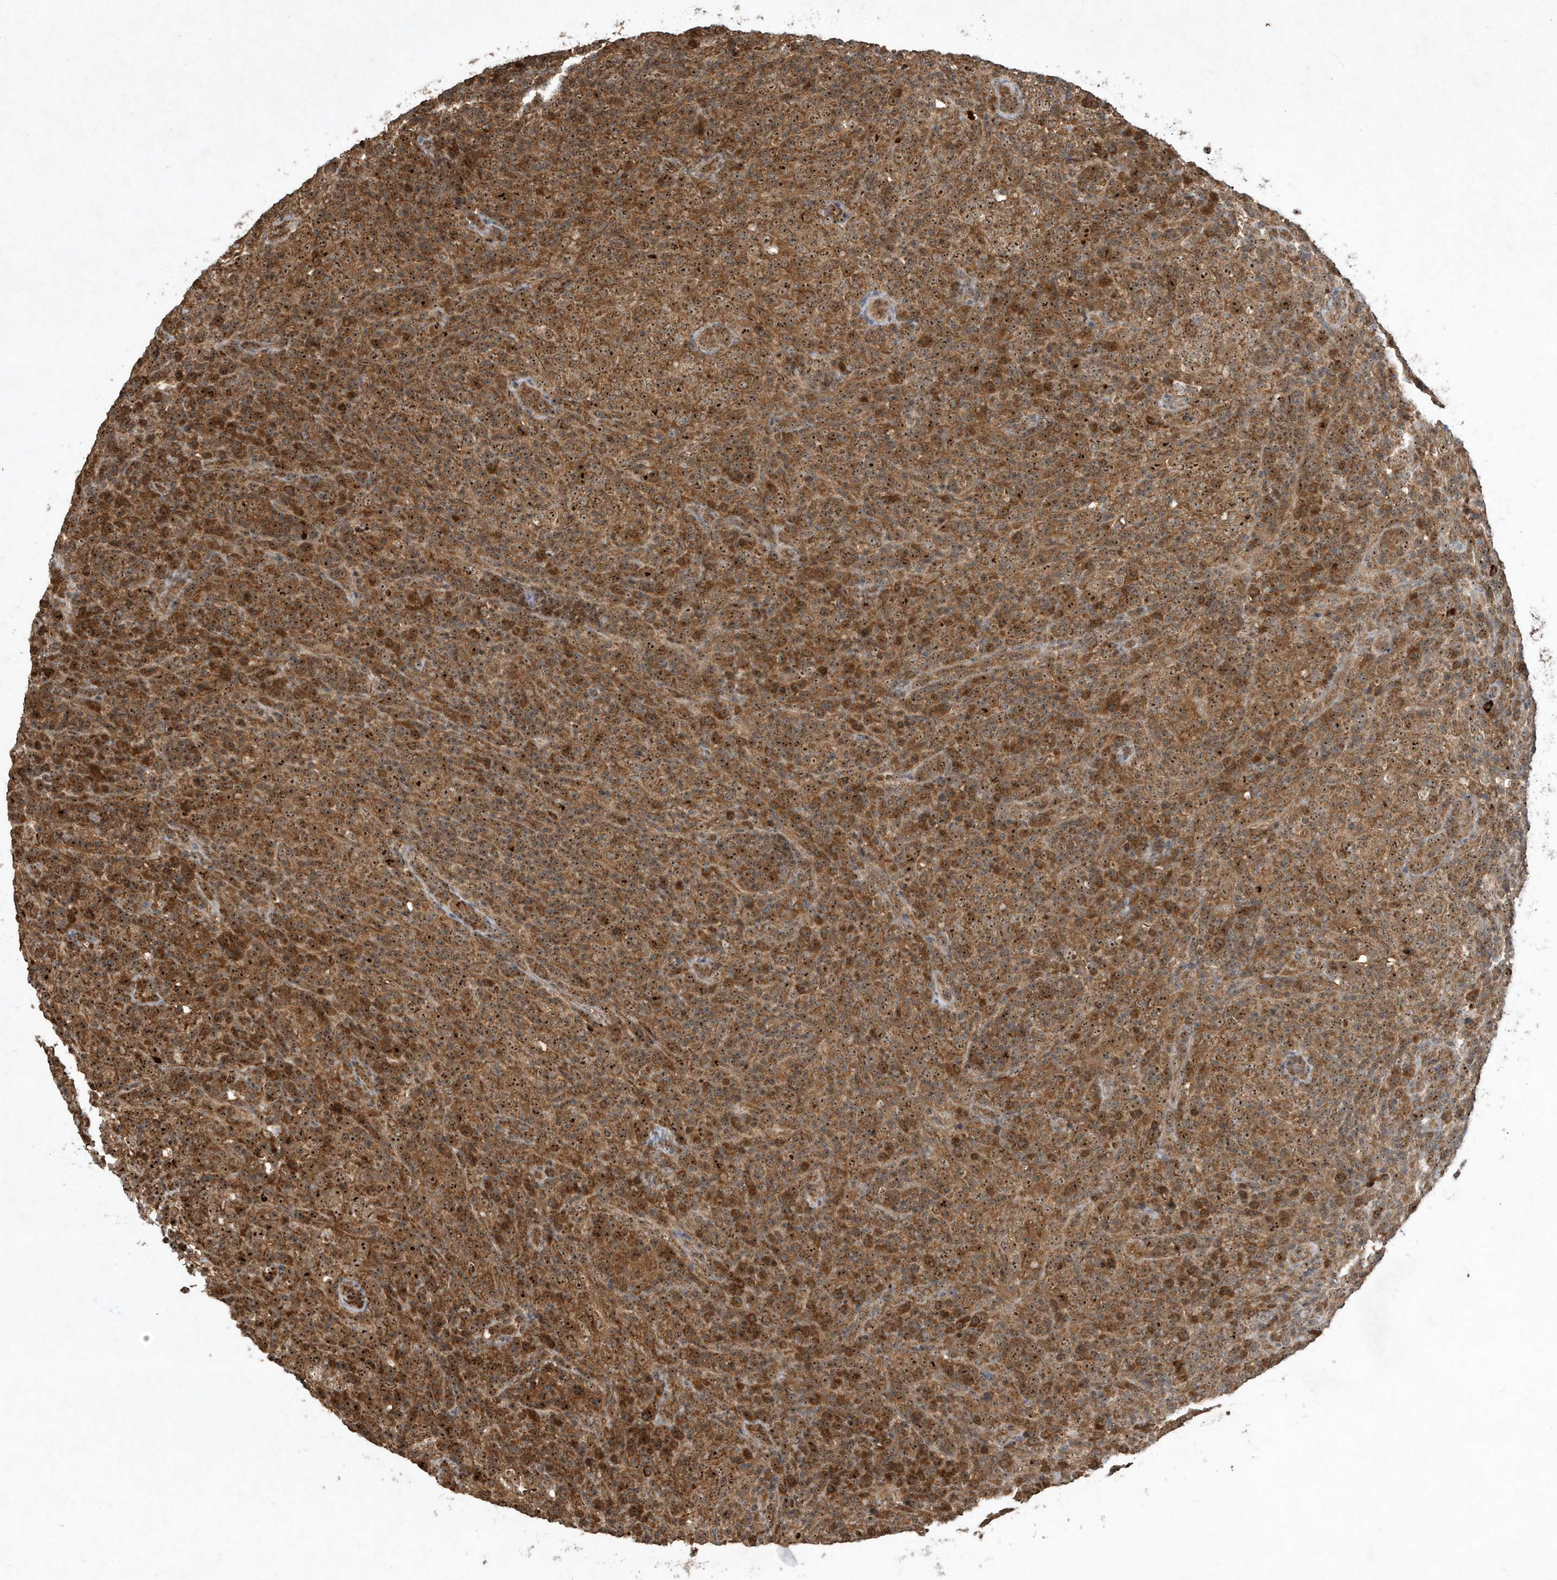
{"staining": {"intensity": "strong", "quantity": ">75%", "location": "cytoplasmic/membranous,nuclear"}, "tissue": "lymphoma", "cell_type": "Tumor cells", "image_type": "cancer", "snomed": [{"axis": "morphology", "description": "Malignant lymphoma, non-Hodgkin's type, High grade"}, {"axis": "topography", "description": "Lymph node"}], "caption": "A histopathology image showing strong cytoplasmic/membranous and nuclear expression in about >75% of tumor cells in lymphoma, as visualized by brown immunohistochemical staining.", "gene": "ABCB9", "patient": {"sex": "female", "age": 76}}